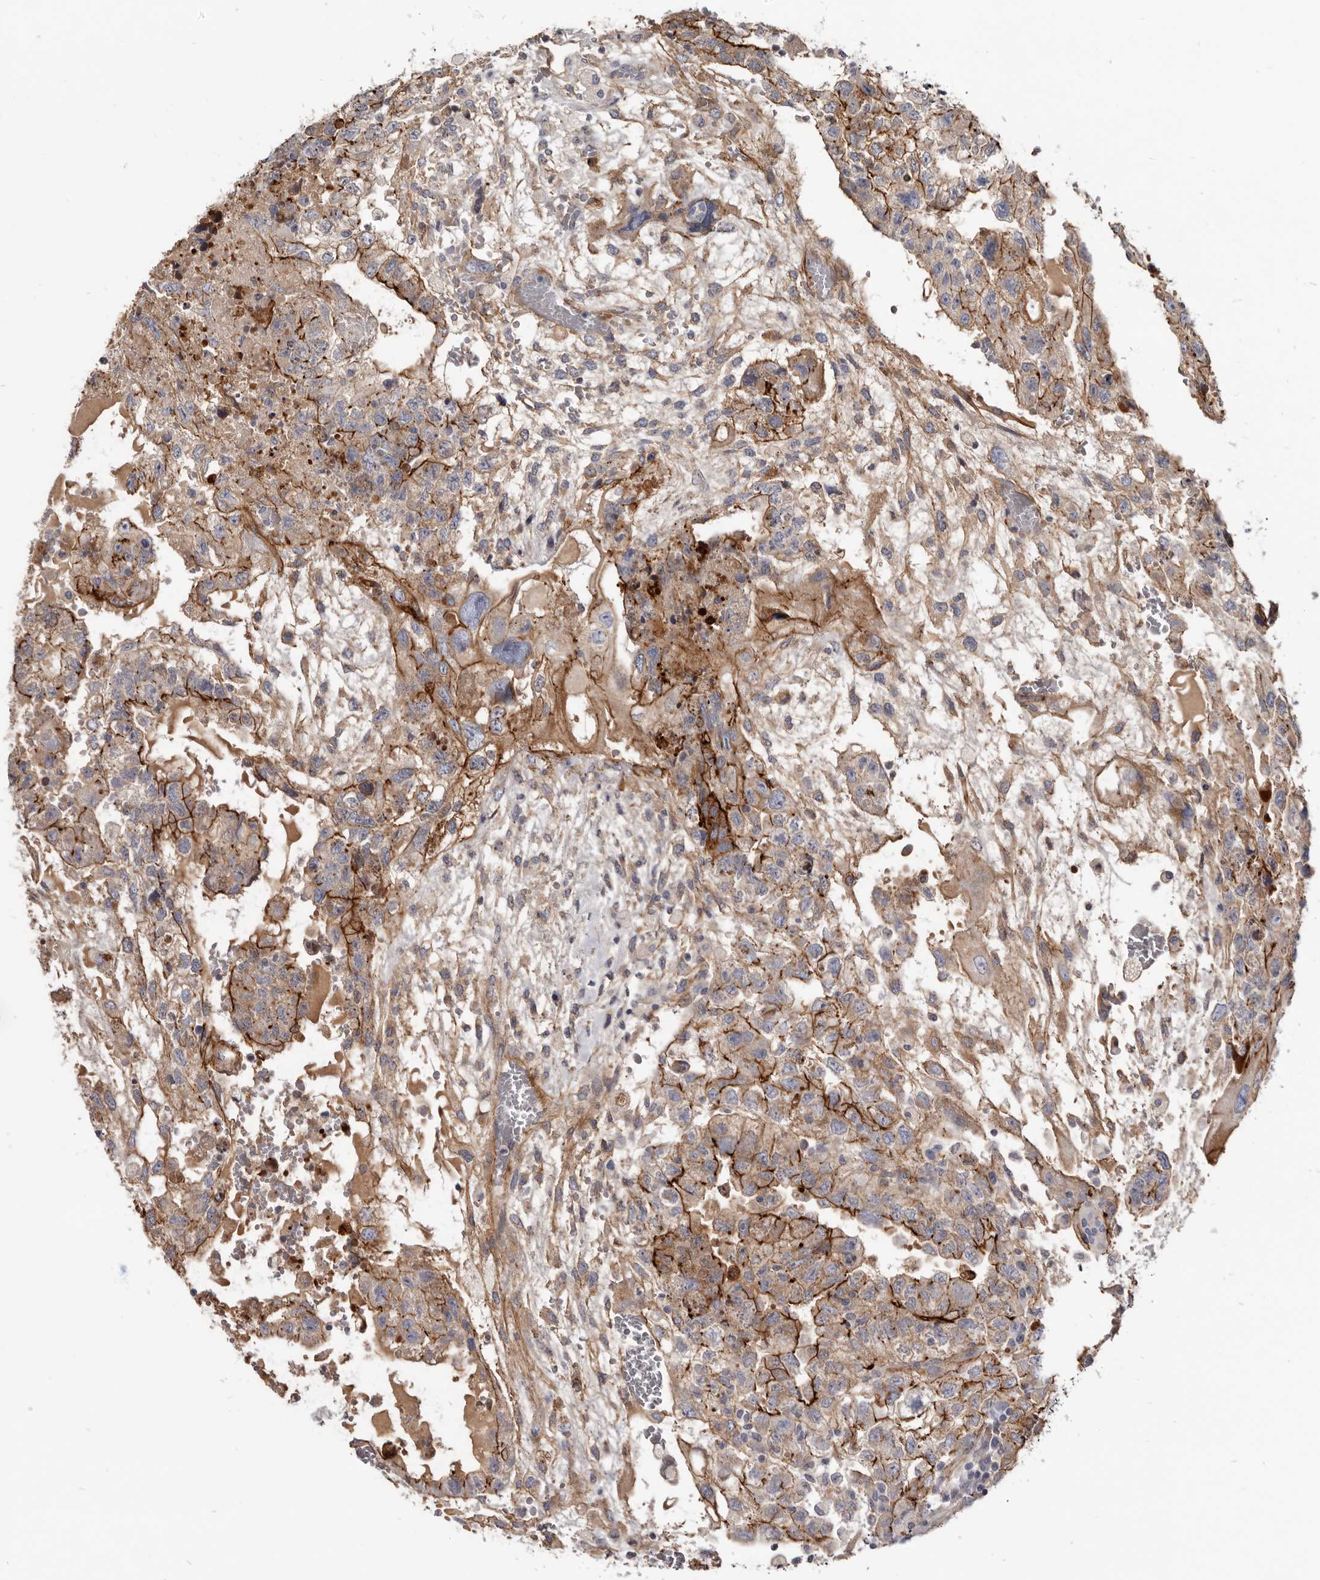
{"staining": {"intensity": "strong", "quantity": "25%-75%", "location": "cytoplasmic/membranous"}, "tissue": "testis cancer", "cell_type": "Tumor cells", "image_type": "cancer", "snomed": [{"axis": "morphology", "description": "Carcinoma, Embryonal, NOS"}, {"axis": "topography", "description": "Testis"}], "caption": "Immunohistochemical staining of testis embryonal carcinoma displays high levels of strong cytoplasmic/membranous protein expression in about 25%-75% of tumor cells.", "gene": "CGN", "patient": {"sex": "male", "age": 36}}